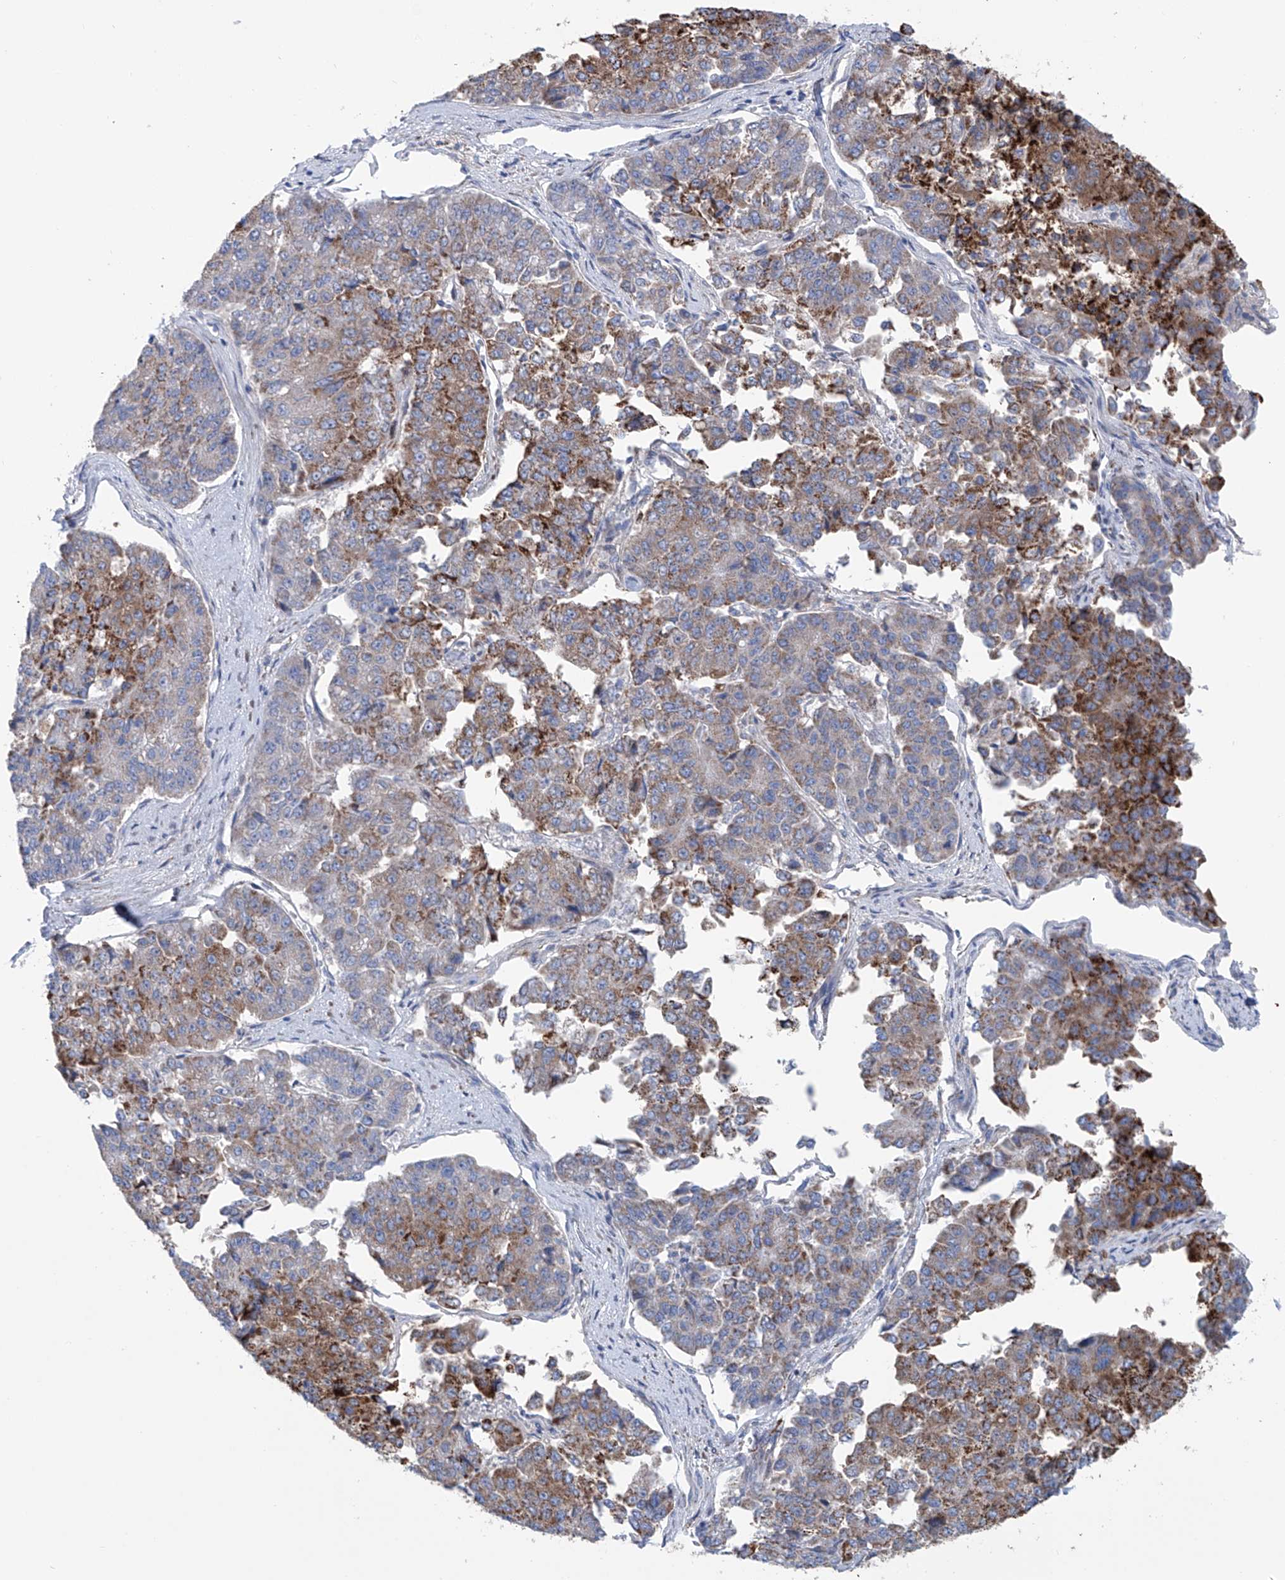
{"staining": {"intensity": "moderate", "quantity": "25%-75%", "location": "cytoplasmic/membranous"}, "tissue": "pancreatic cancer", "cell_type": "Tumor cells", "image_type": "cancer", "snomed": [{"axis": "morphology", "description": "Adenocarcinoma, NOS"}, {"axis": "topography", "description": "Pancreas"}], "caption": "Pancreatic cancer was stained to show a protein in brown. There is medium levels of moderate cytoplasmic/membranous positivity in approximately 25%-75% of tumor cells.", "gene": "ALDH6A1", "patient": {"sex": "male", "age": 50}}